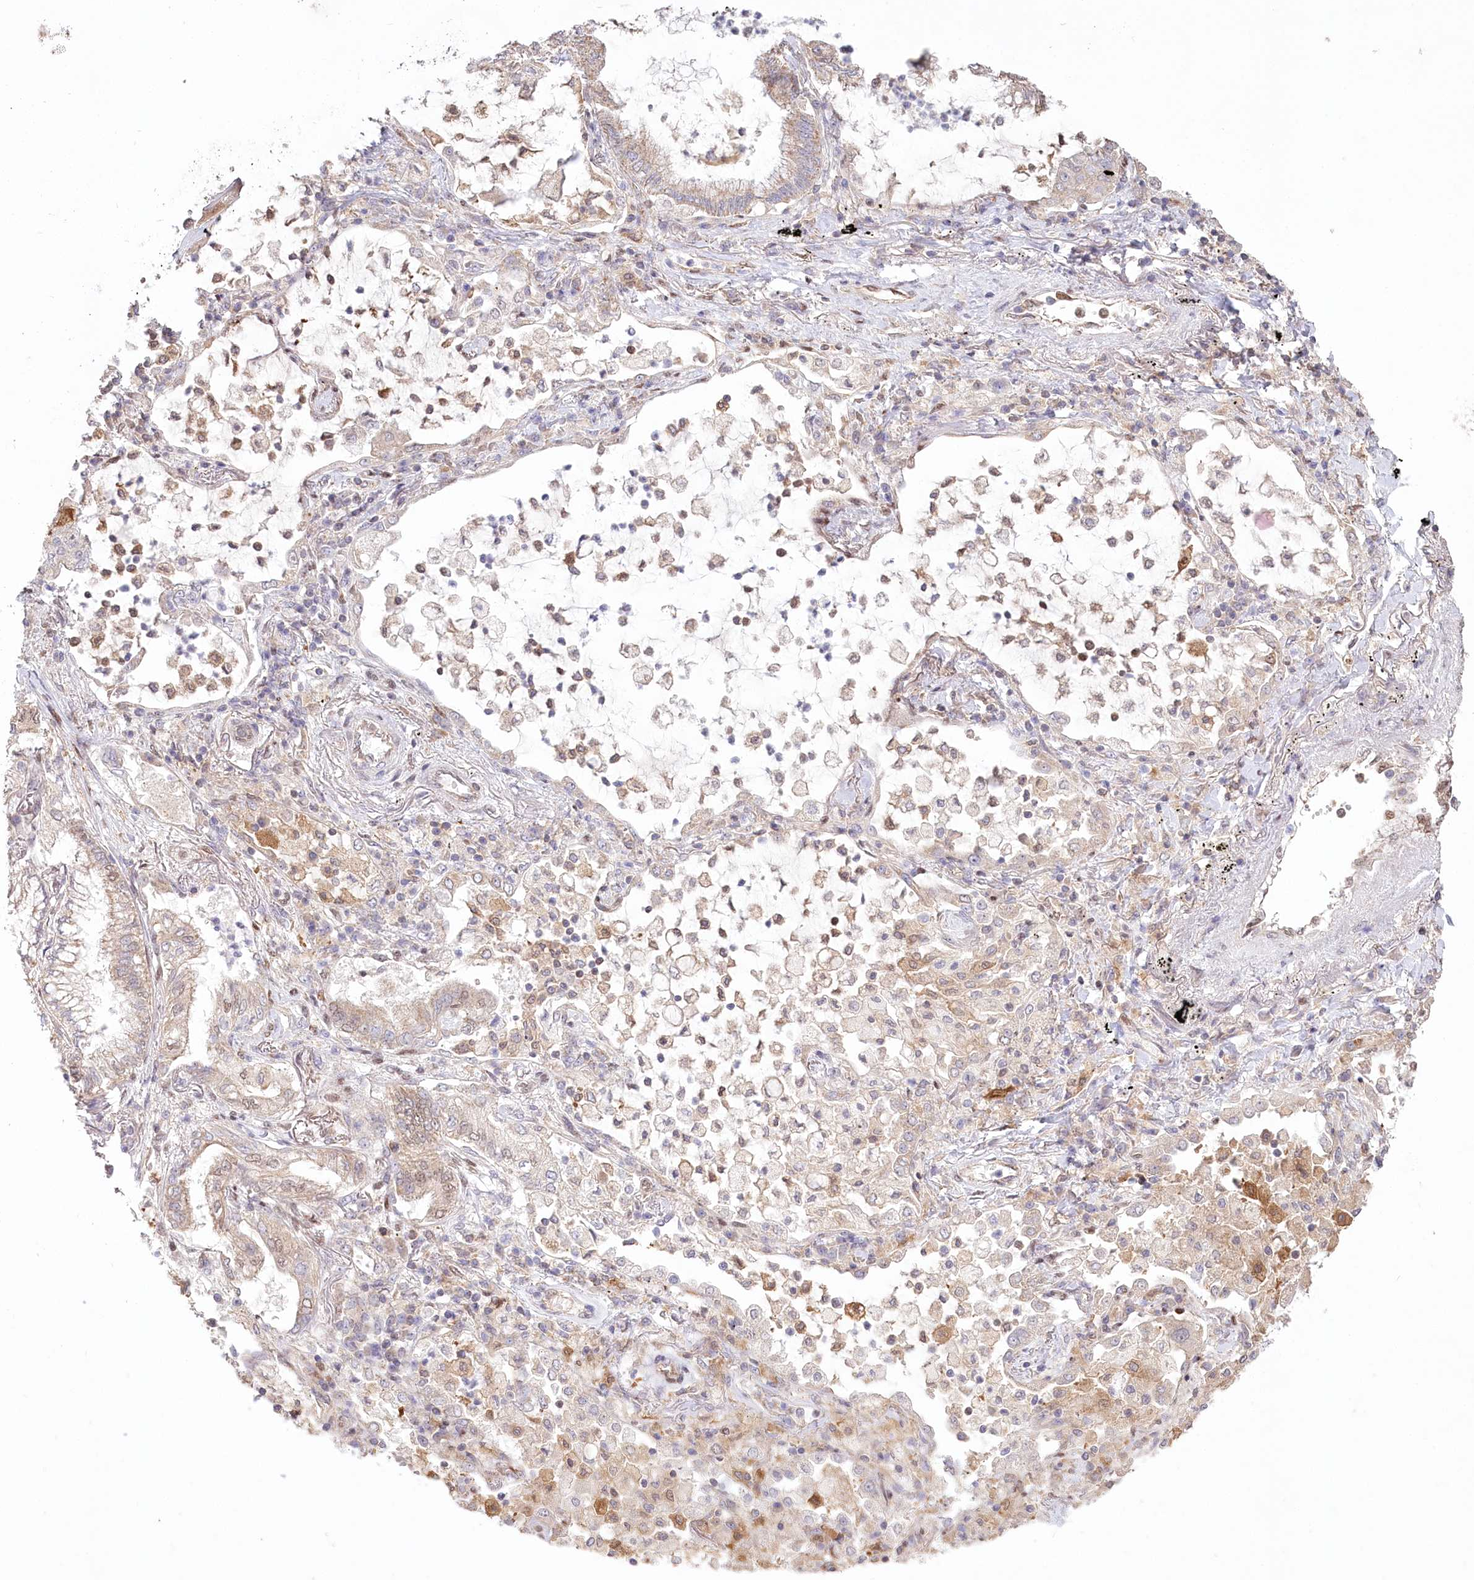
{"staining": {"intensity": "weak", "quantity": "25%-75%", "location": "cytoplasmic/membranous"}, "tissue": "lung cancer", "cell_type": "Tumor cells", "image_type": "cancer", "snomed": [{"axis": "morphology", "description": "Adenocarcinoma, NOS"}, {"axis": "topography", "description": "Lung"}], "caption": "The photomicrograph exhibits staining of lung cancer (adenocarcinoma), revealing weak cytoplasmic/membranous protein staining (brown color) within tumor cells. (Stains: DAB in brown, nuclei in blue, Microscopy: brightfield microscopy at high magnification).", "gene": "PYURF", "patient": {"sex": "female", "age": 70}}